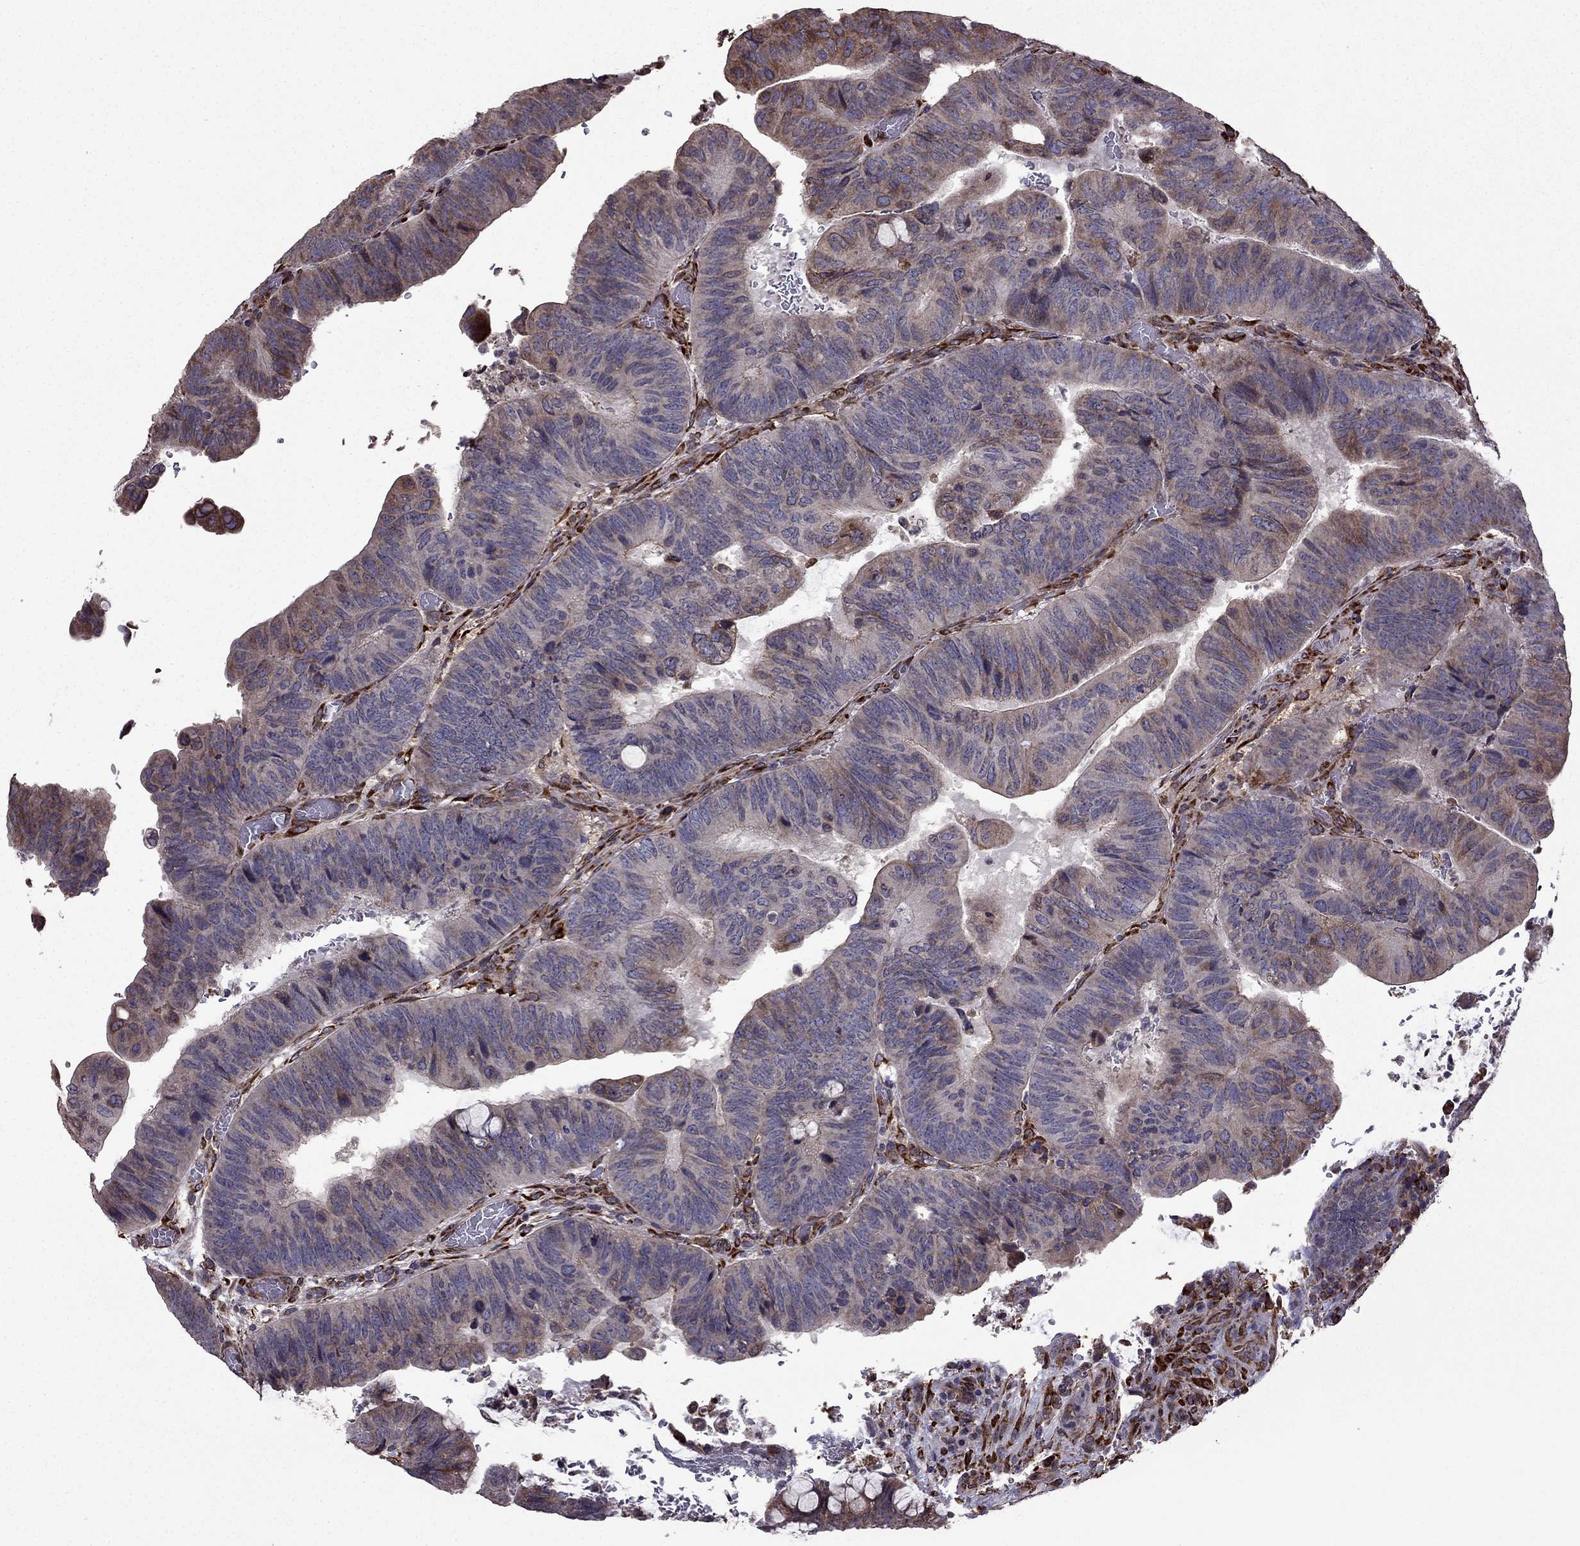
{"staining": {"intensity": "moderate", "quantity": "<25%", "location": "cytoplasmic/membranous"}, "tissue": "colorectal cancer", "cell_type": "Tumor cells", "image_type": "cancer", "snomed": [{"axis": "morphology", "description": "Normal tissue, NOS"}, {"axis": "morphology", "description": "Adenocarcinoma, NOS"}, {"axis": "topography", "description": "Rectum"}], "caption": "DAB immunohistochemical staining of colorectal adenocarcinoma reveals moderate cytoplasmic/membranous protein positivity in about <25% of tumor cells.", "gene": "IKBIP", "patient": {"sex": "male", "age": 92}}